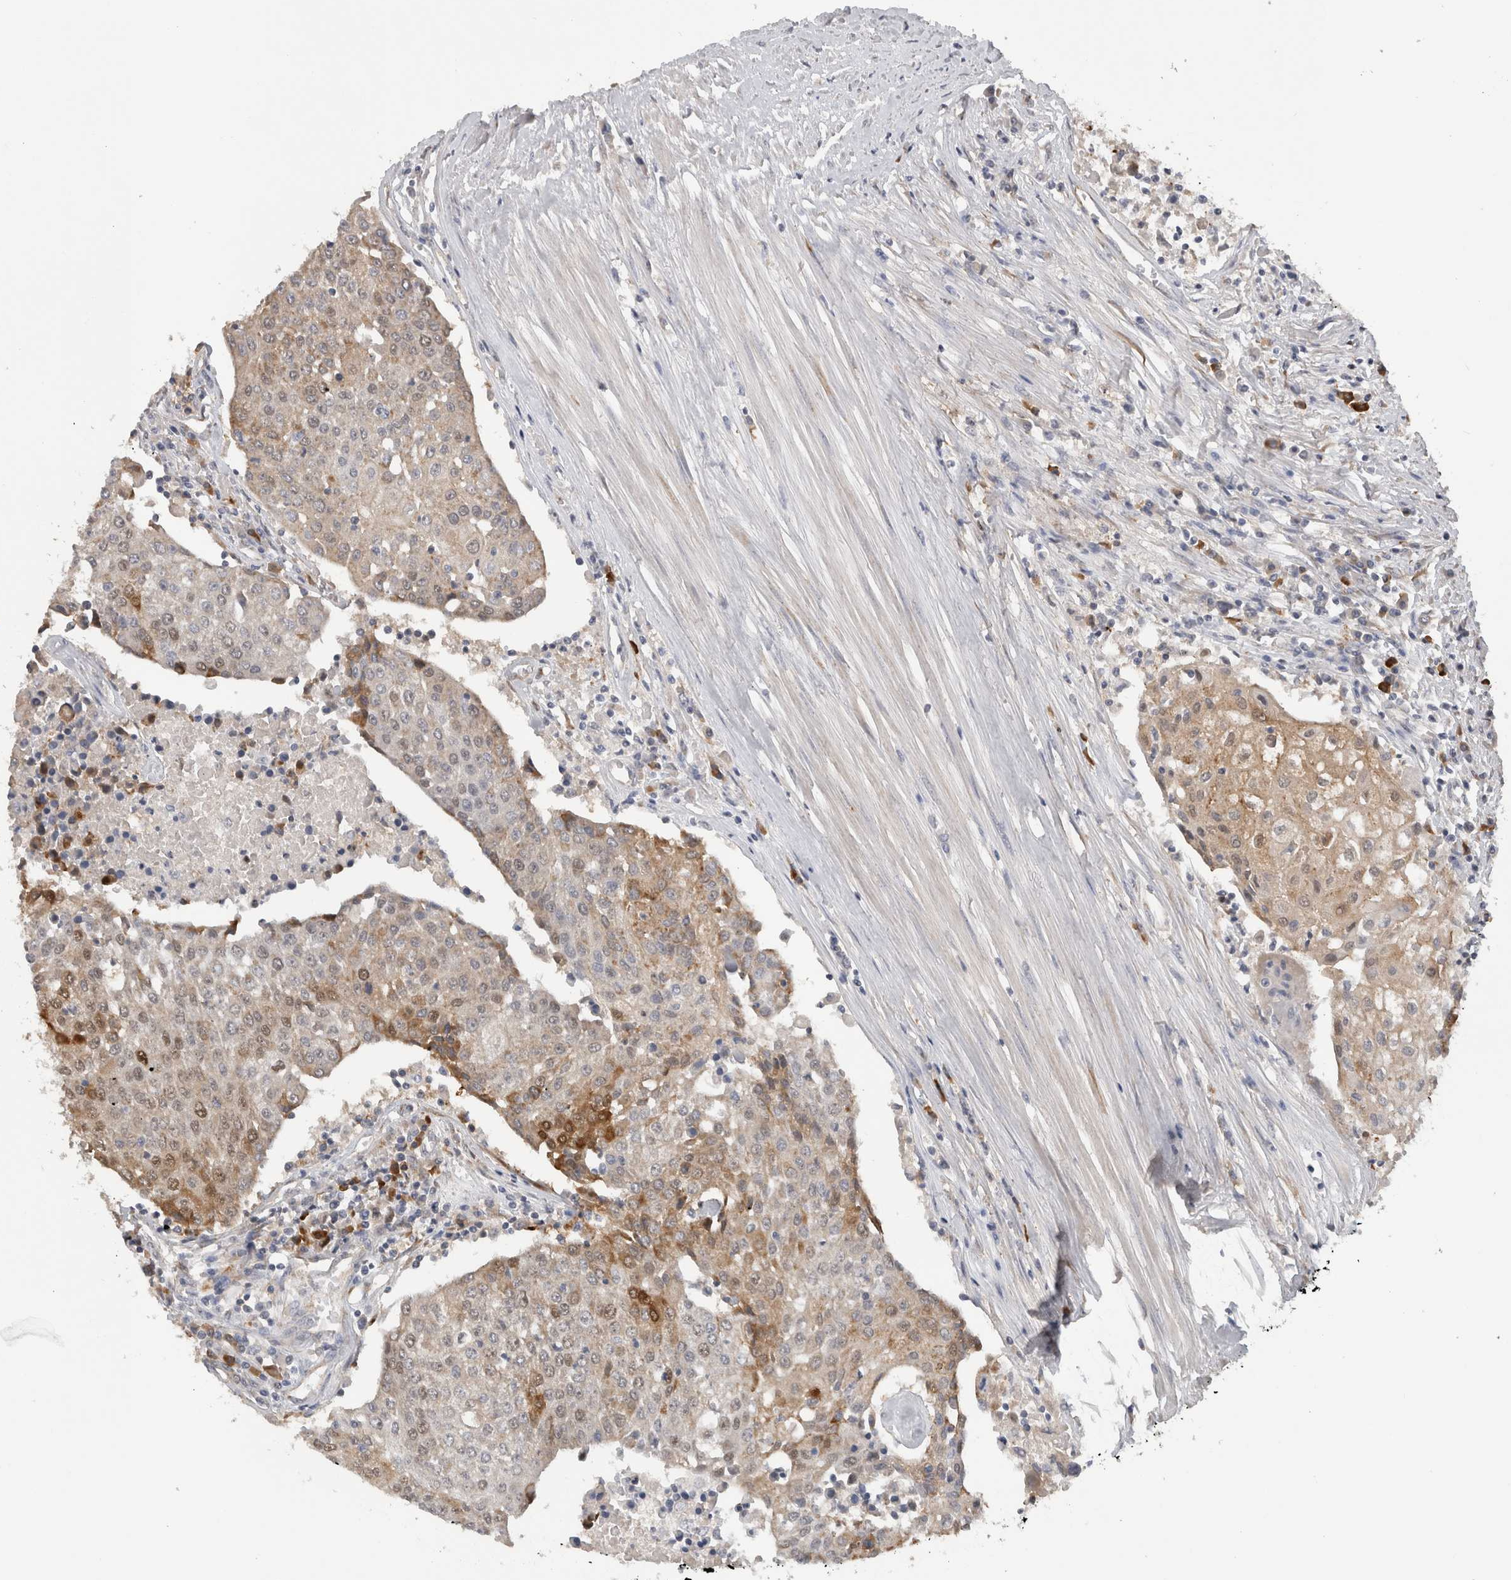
{"staining": {"intensity": "moderate", "quantity": "25%-75%", "location": "cytoplasmic/membranous,nuclear"}, "tissue": "urothelial cancer", "cell_type": "Tumor cells", "image_type": "cancer", "snomed": [{"axis": "morphology", "description": "Urothelial carcinoma, High grade"}, {"axis": "topography", "description": "Urinary bladder"}], "caption": "The photomicrograph exhibits staining of urothelial carcinoma (high-grade), revealing moderate cytoplasmic/membranous and nuclear protein positivity (brown color) within tumor cells. (brown staining indicates protein expression, while blue staining denotes nuclei).", "gene": "DYRK2", "patient": {"sex": "female", "age": 85}}